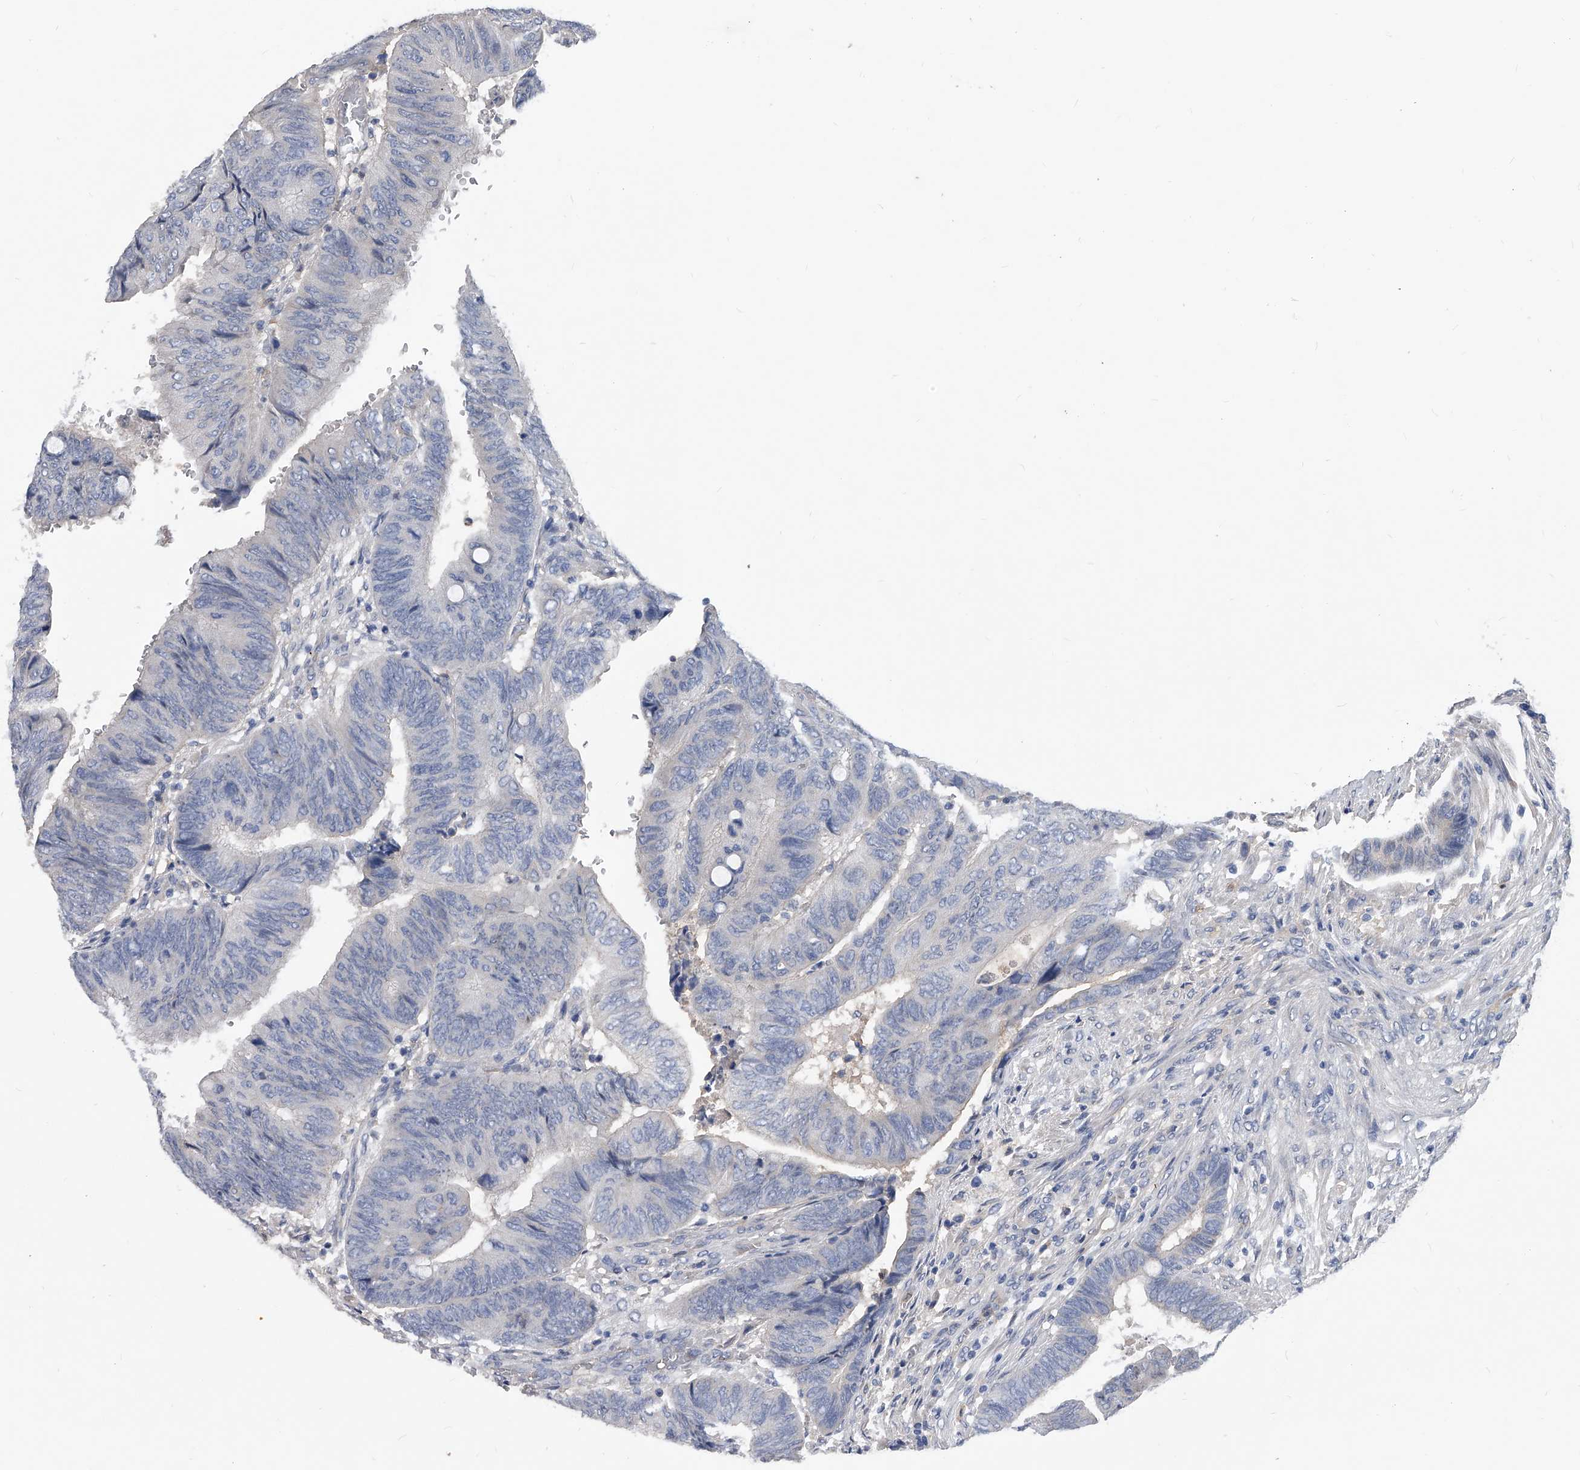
{"staining": {"intensity": "negative", "quantity": "none", "location": "none"}, "tissue": "colorectal cancer", "cell_type": "Tumor cells", "image_type": "cancer", "snomed": [{"axis": "morphology", "description": "Normal tissue, NOS"}, {"axis": "morphology", "description": "Adenocarcinoma, NOS"}, {"axis": "topography", "description": "Rectum"}, {"axis": "topography", "description": "Peripheral nerve tissue"}], "caption": "This is an immunohistochemistry micrograph of colorectal adenocarcinoma. There is no positivity in tumor cells.", "gene": "HOMER3", "patient": {"sex": "male", "age": 92}}